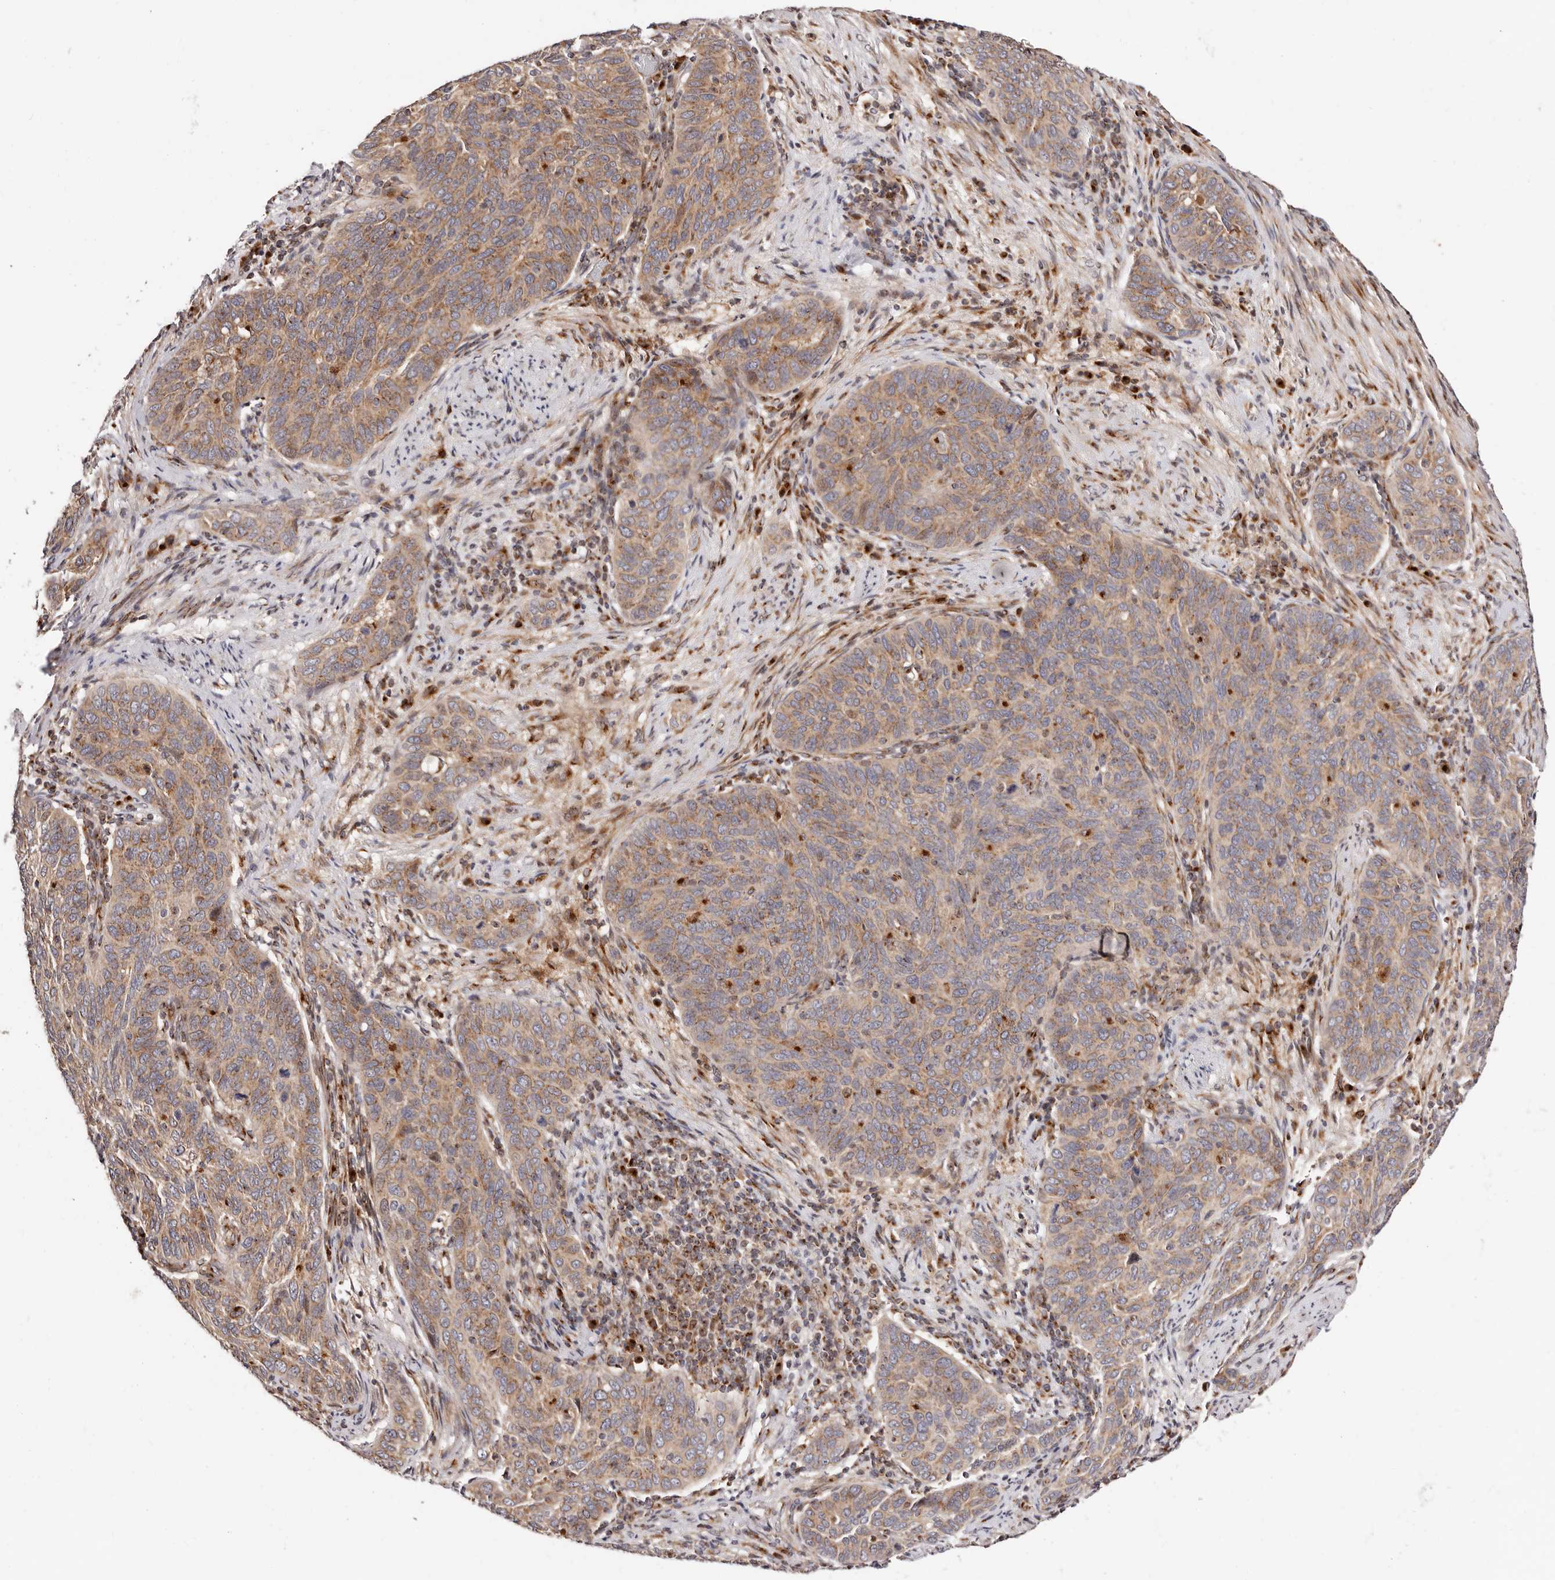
{"staining": {"intensity": "moderate", "quantity": ">75%", "location": "cytoplasmic/membranous"}, "tissue": "cervical cancer", "cell_type": "Tumor cells", "image_type": "cancer", "snomed": [{"axis": "morphology", "description": "Squamous cell carcinoma, NOS"}, {"axis": "topography", "description": "Cervix"}], "caption": "Protein staining of cervical cancer (squamous cell carcinoma) tissue displays moderate cytoplasmic/membranous positivity in about >75% of tumor cells. The staining is performed using DAB (3,3'-diaminobenzidine) brown chromogen to label protein expression. The nuclei are counter-stained blue using hematoxylin.", "gene": "MAPK6", "patient": {"sex": "female", "age": 60}}